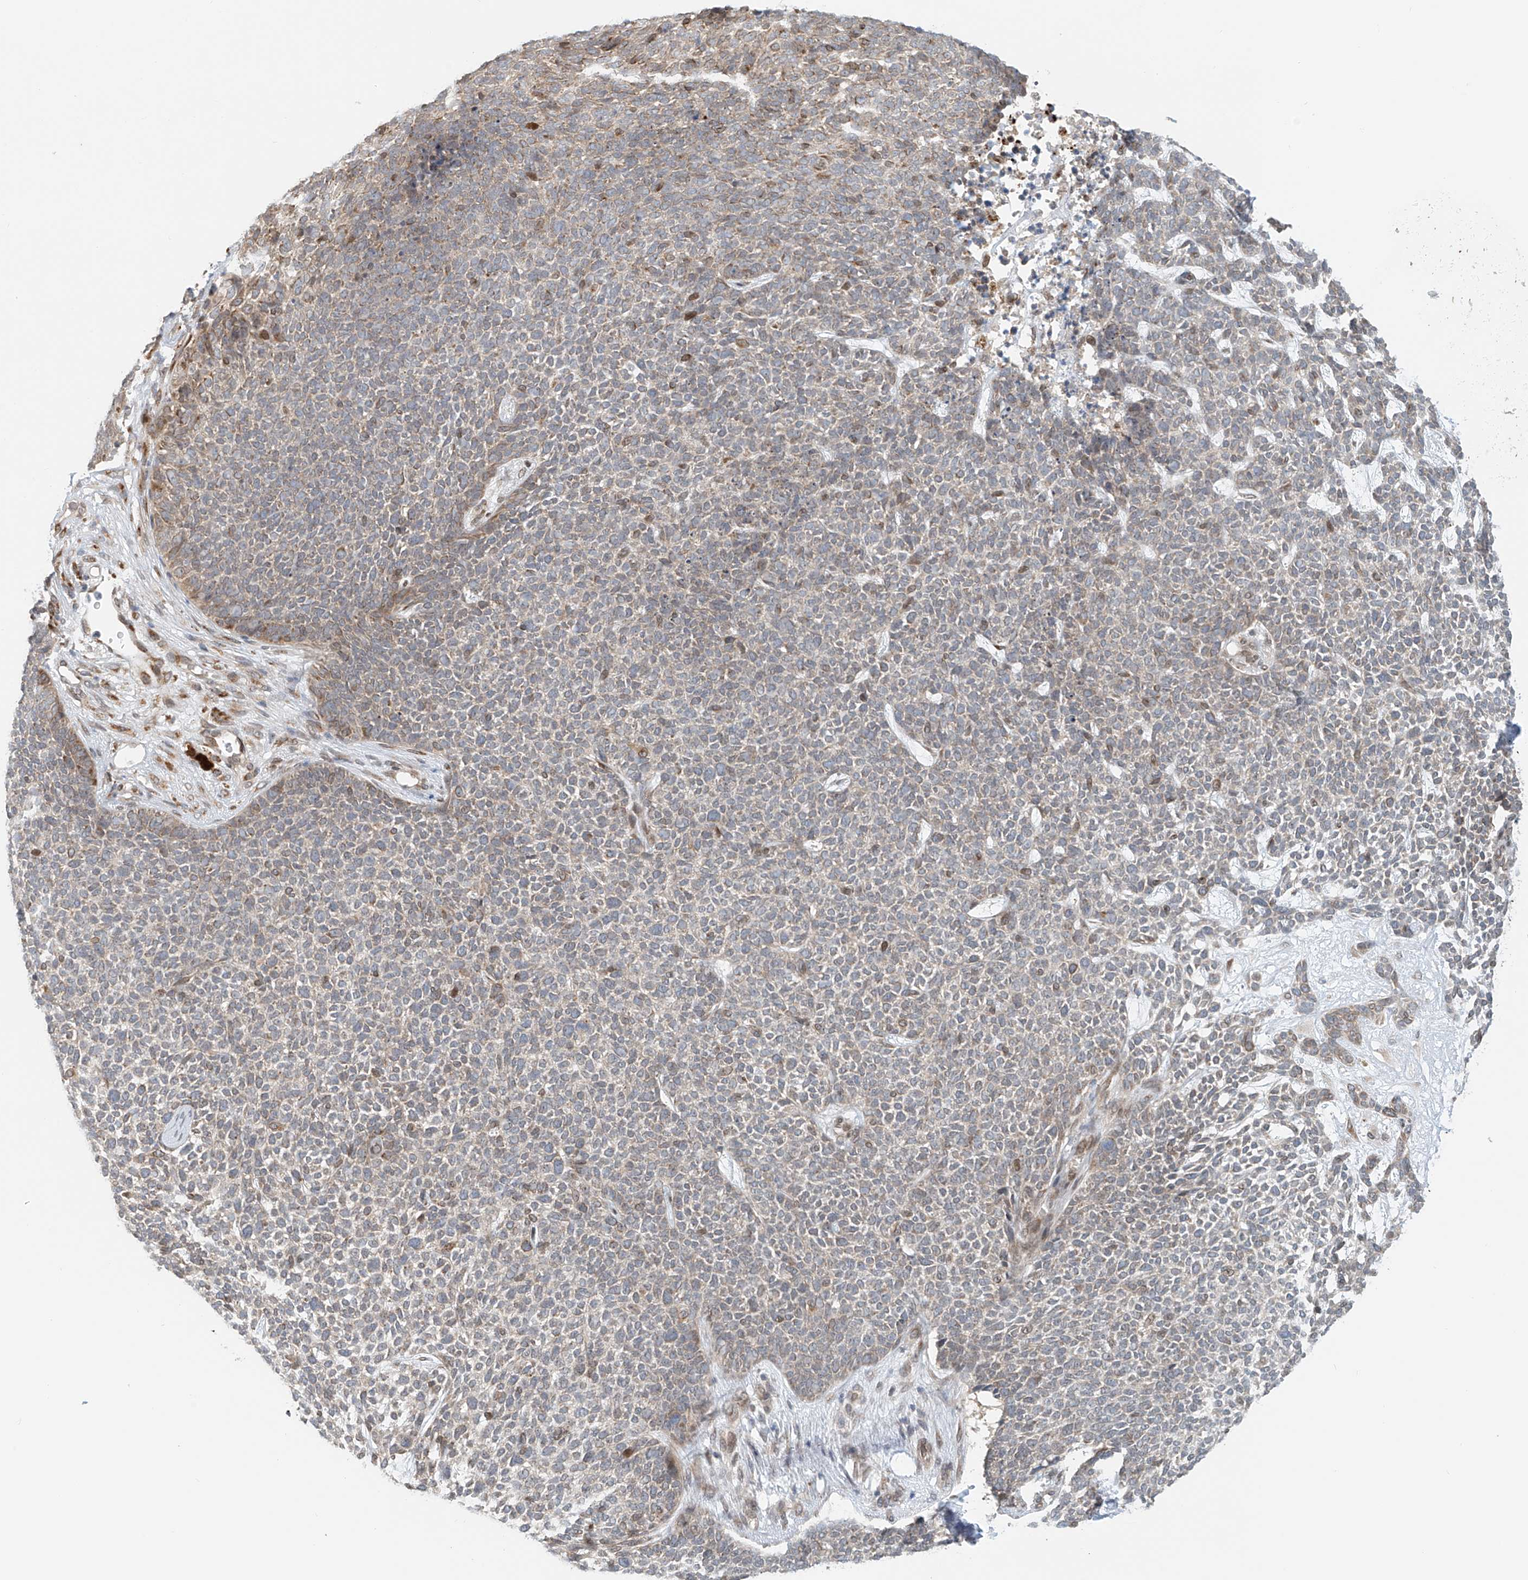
{"staining": {"intensity": "weak", "quantity": "<25%", "location": "cytoplasmic/membranous"}, "tissue": "skin cancer", "cell_type": "Tumor cells", "image_type": "cancer", "snomed": [{"axis": "morphology", "description": "Basal cell carcinoma"}, {"axis": "topography", "description": "Skin"}], "caption": "Immunohistochemical staining of human skin basal cell carcinoma exhibits no significant expression in tumor cells.", "gene": "STARD9", "patient": {"sex": "female", "age": 84}}